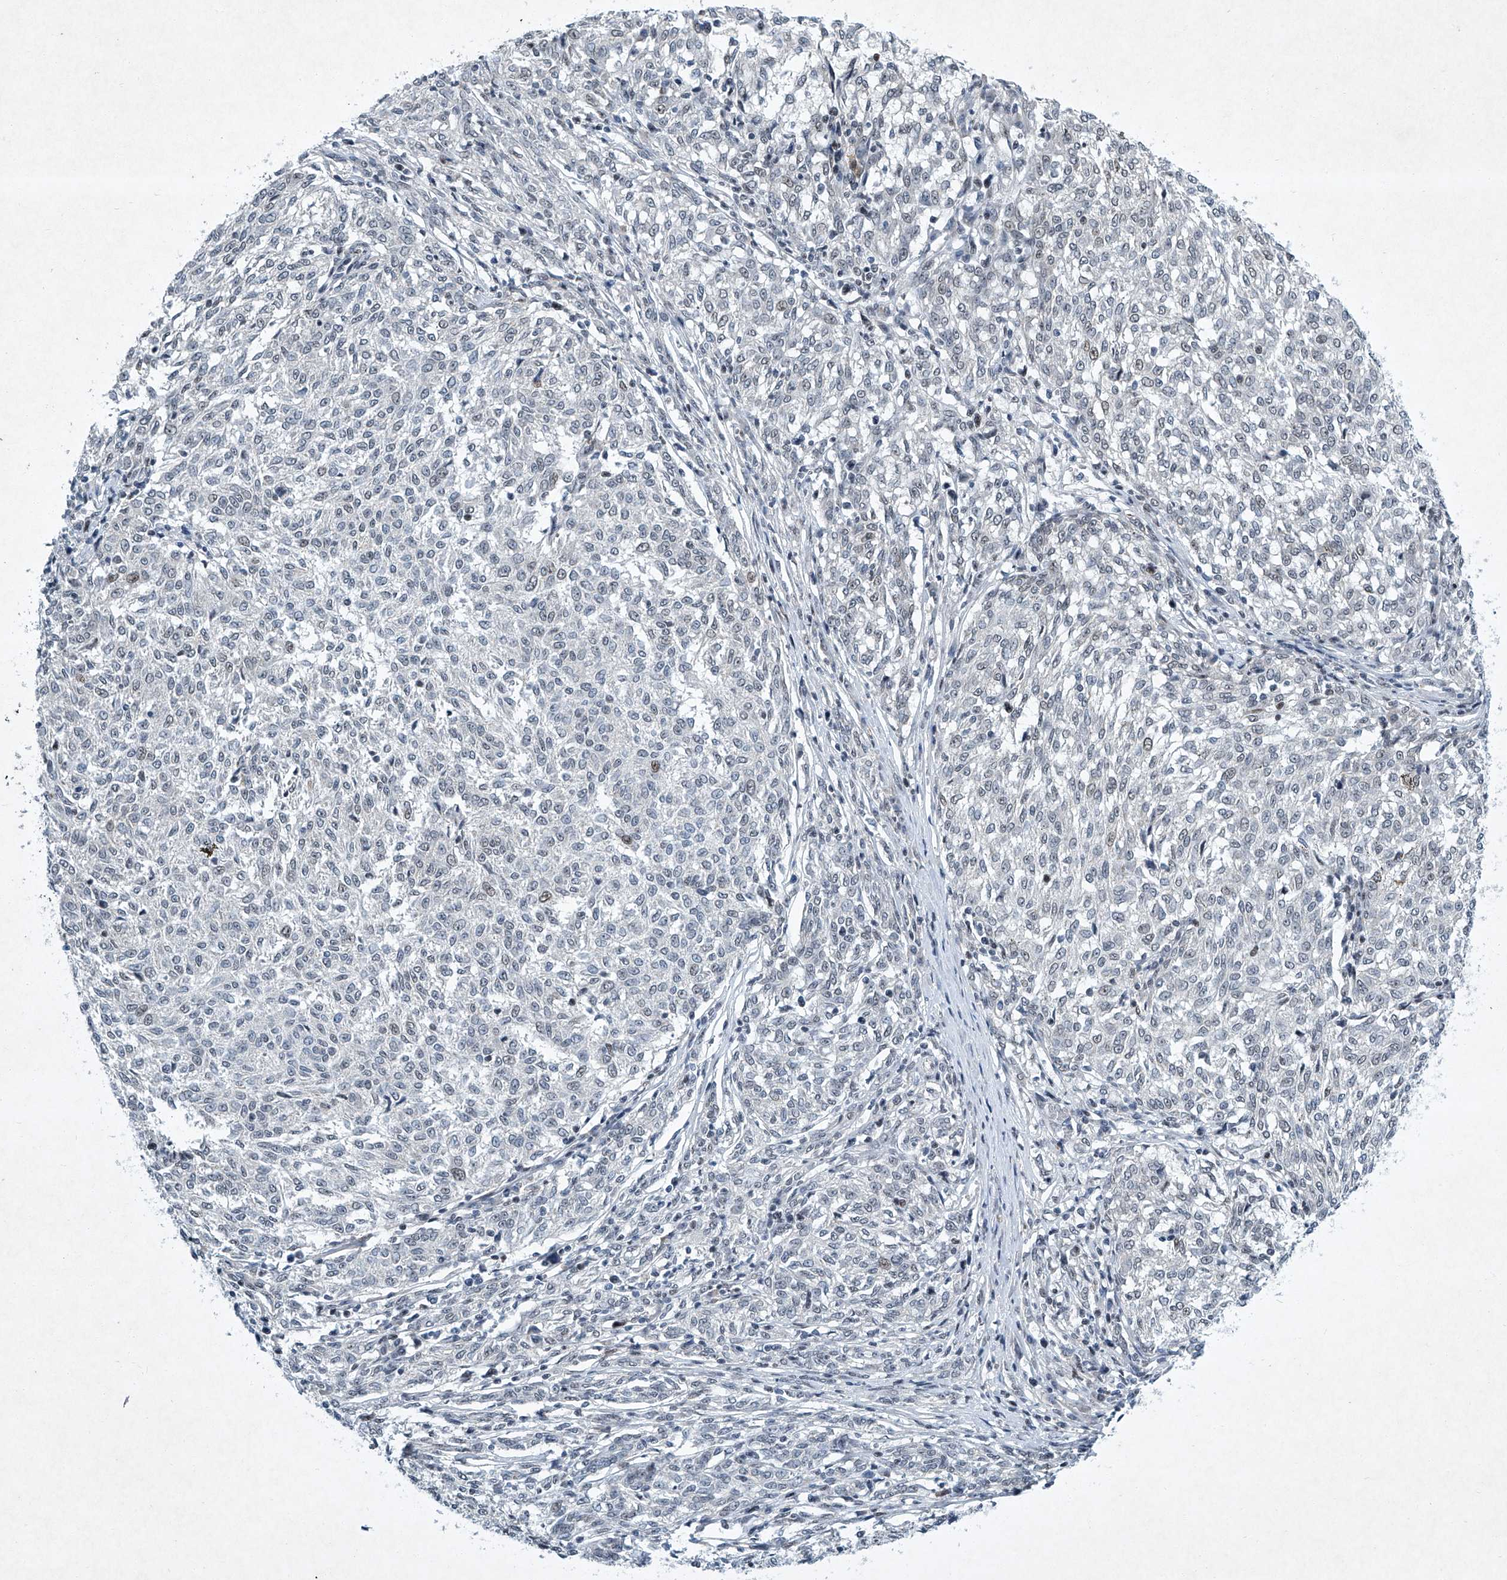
{"staining": {"intensity": "negative", "quantity": "none", "location": "none"}, "tissue": "melanoma", "cell_type": "Tumor cells", "image_type": "cancer", "snomed": [{"axis": "morphology", "description": "Malignant melanoma, NOS"}, {"axis": "topography", "description": "Skin"}], "caption": "IHC image of human malignant melanoma stained for a protein (brown), which shows no expression in tumor cells.", "gene": "TFDP1", "patient": {"sex": "female", "age": 72}}